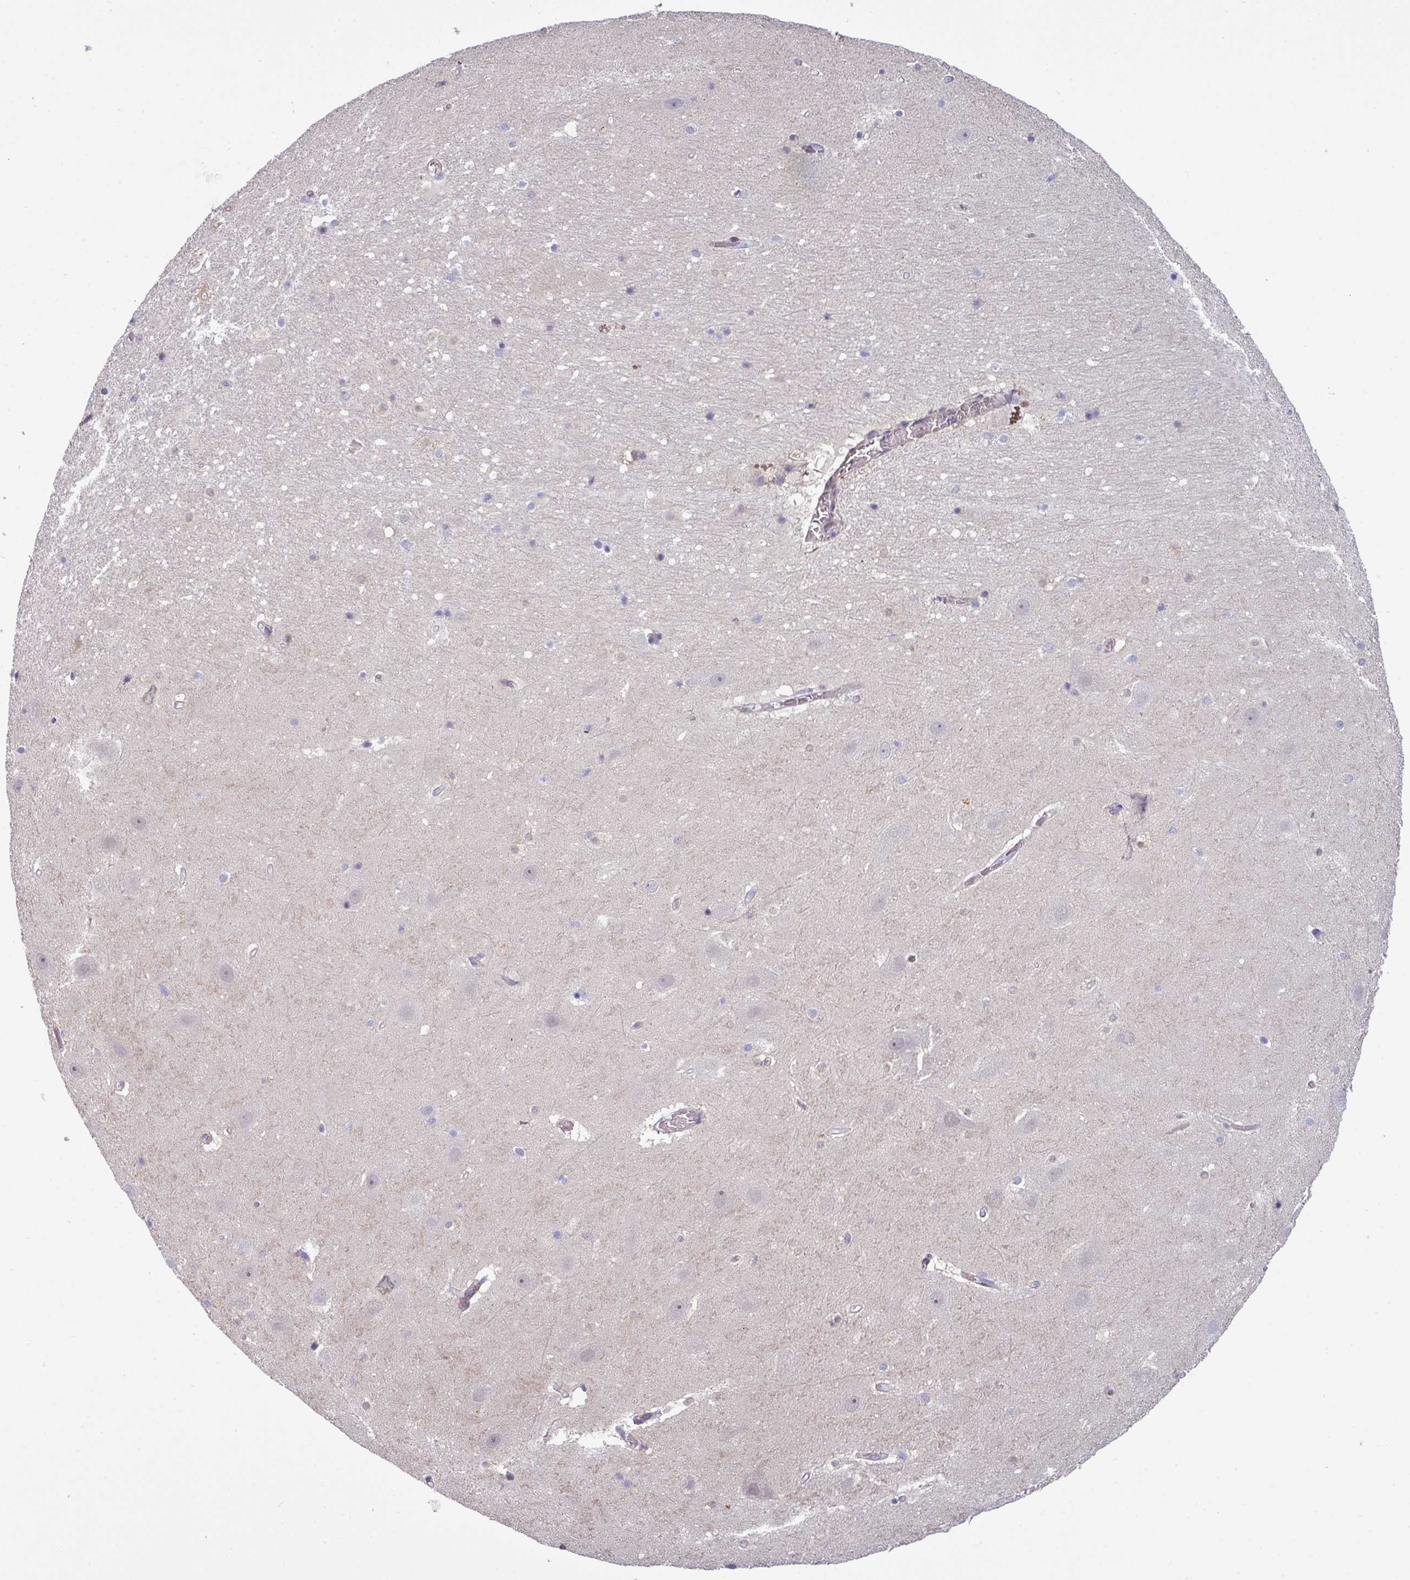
{"staining": {"intensity": "negative", "quantity": "none", "location": "none"}, "tissue": "hippocampus", "cell_type": "Glial cells", "image_type": "normal", "snomed": [{"axis": "morphology", "description": "Normal tissue, NOS"}, {"axis": "topography", "description": "Hippocampus"}], "caption": "There is no significant expression in glial cells of hippocampus.", "gene": "PRAMEF12", "patient": {"sex": "male", "age": 37}}